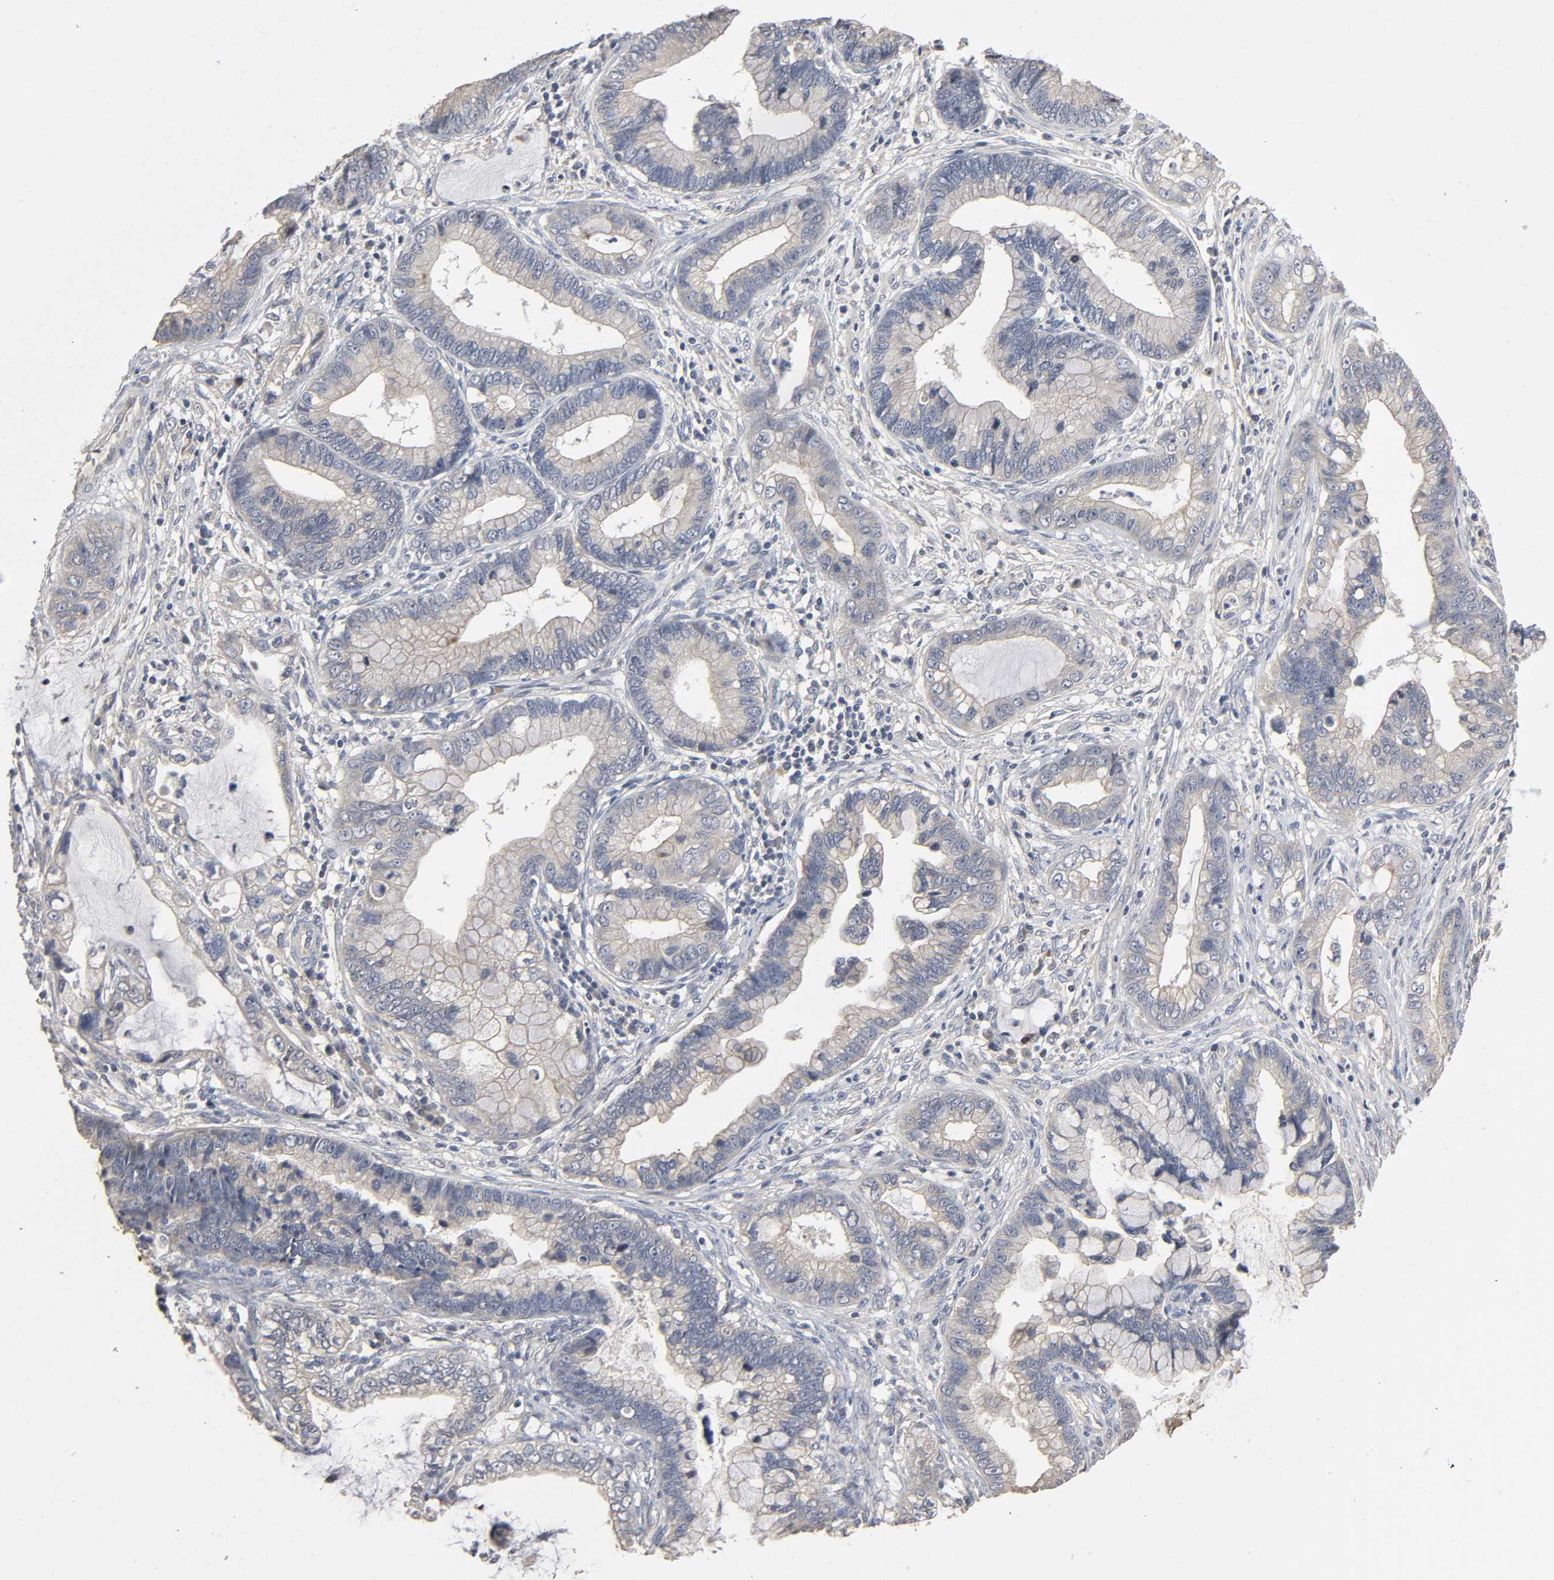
{"staining": {"intensity": "negative", "quantity": "none", "location": "none"}, "tissue": "cervical cancer", "cell_type": "Tumor cells", "image_type": "cancer", "snomed": [{"axis": "morphology", "description": "Adenocarcinoma, NOS"}, {"axis": "topography", "description": "Cervix"}], "caption": "High magnification brightfield microscopy of cervical cancer (adenocarcinoma) stained with DAB (3,3'-diaminobenzidine) (brown) and counterstained with hematoxylin (blue): tumor cells show no significant staining.", "gene": "SLC10A2", "patient": {"sex": "female", "age": 44}}